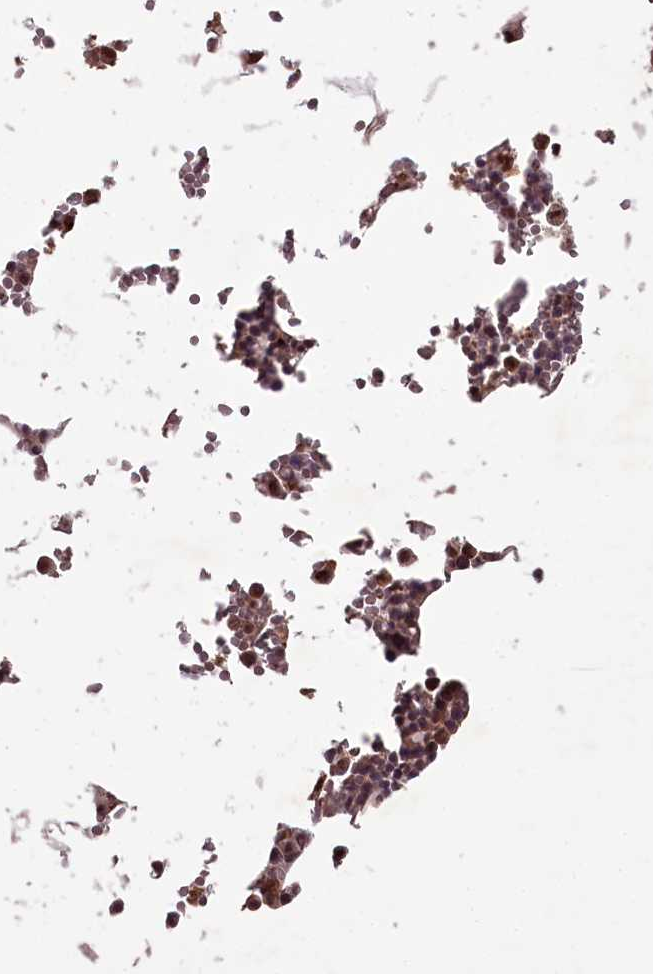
{"staining": {"intensity": "moderate", "quantity": ">75%", "location": "nuclear"}, "tissue": "bone marrow", "cell_type": "Hematopoietic cells", "image_type": "normal", "snomed": [{"axis": "morphology", "description": "Normal tissue, NOS"}, {"axis": "topography", "description": "Bone marrow"}], "caption": "Moderate nuclear protein positivity is present in approximately >75% of hematopoietic cells in bone marrow.", "gene": "CEP83", "patient": {"sex": "male", "age": 70}}